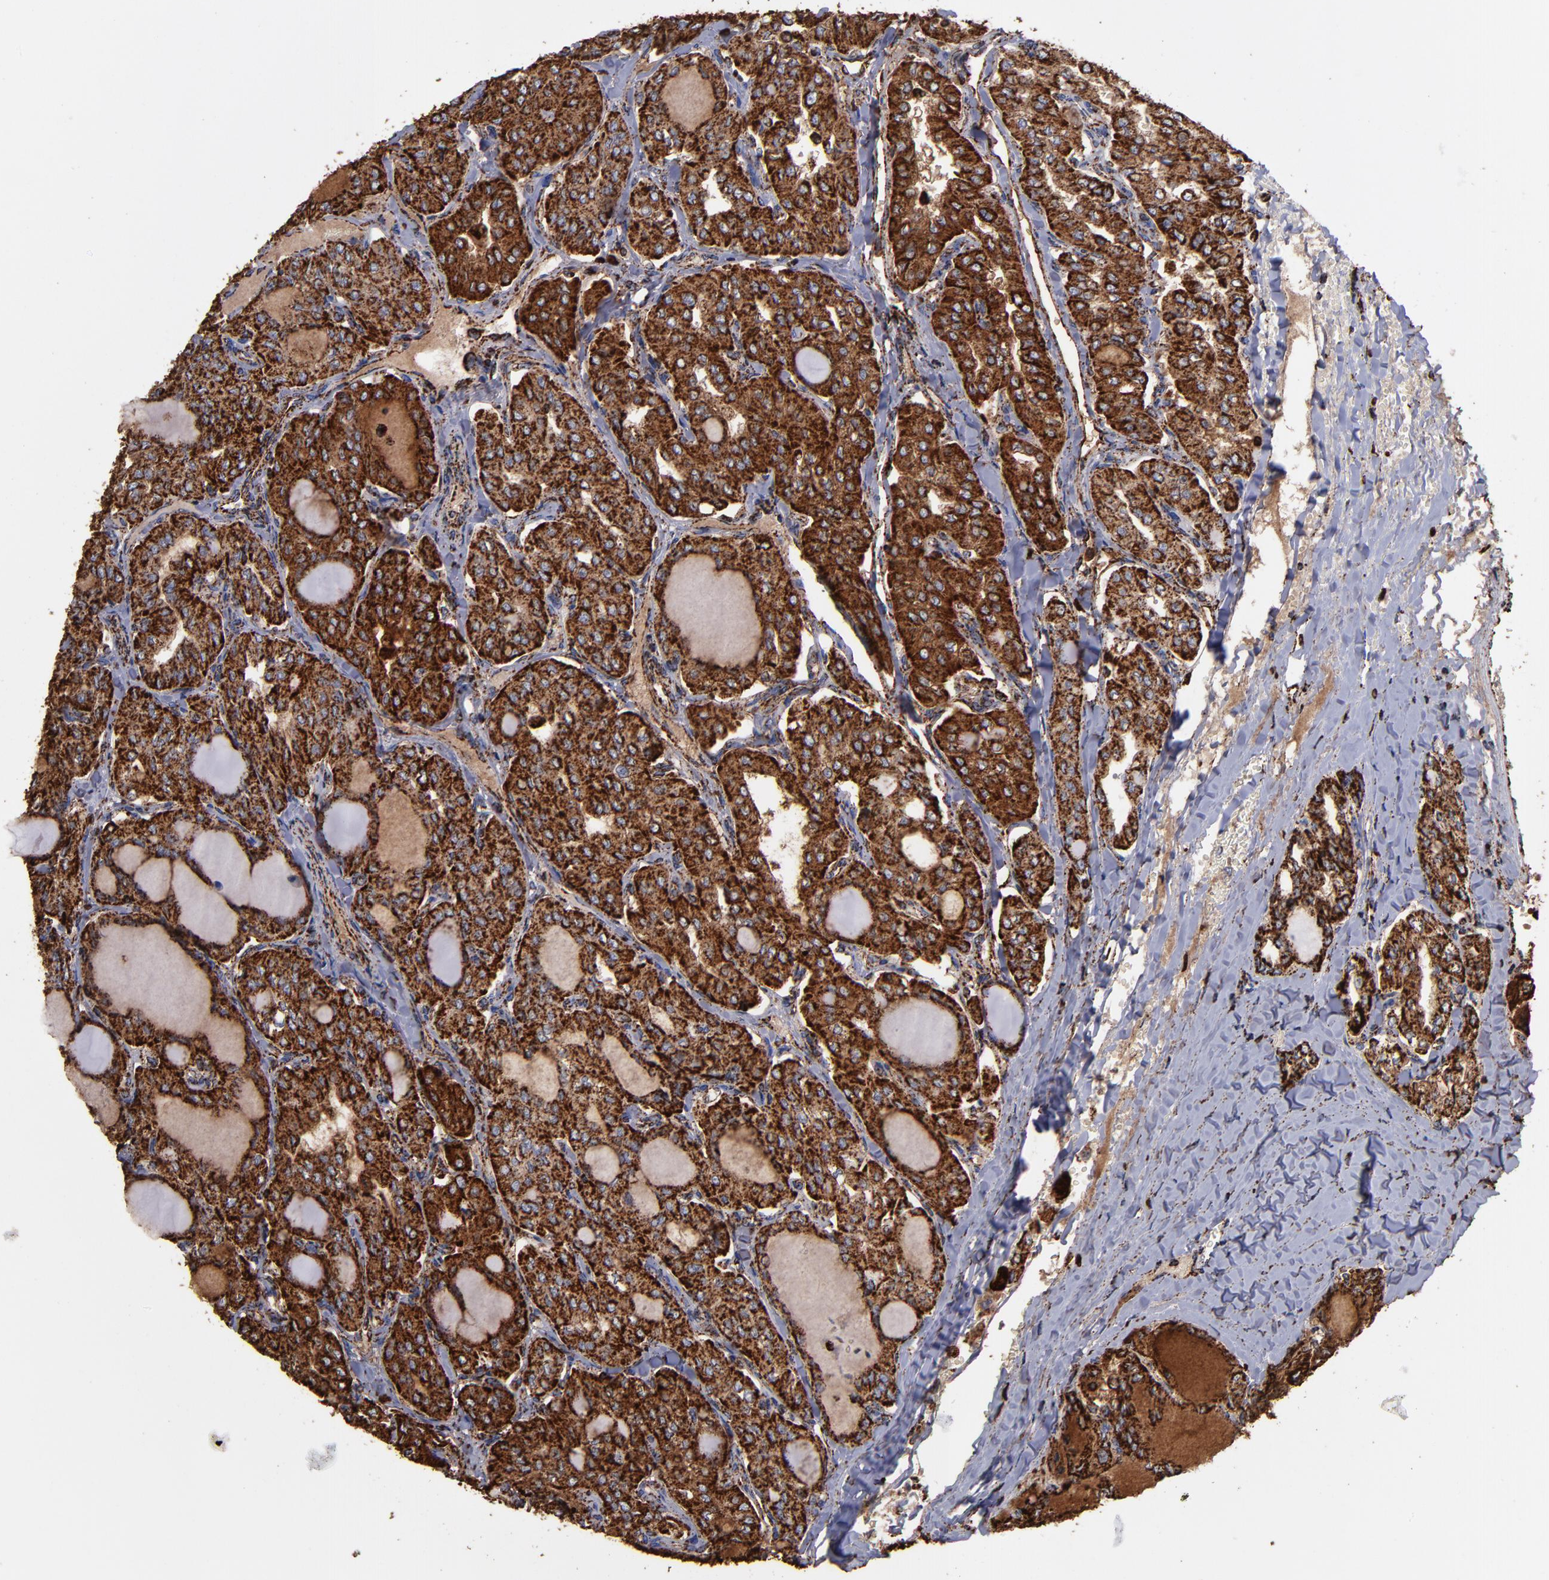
{"staining": {"intensity": "strong", "quantity": ">75%", "location": "cytoplasmic/membranous"}, "tissue": "thyroid cancer", "cell_type": "Tumor cells", "image_type": "cancer", "snomed": [{"axis": "morphology", "description": "Papillary adenocarcinoma, NOS"}, {"axis": "topography", "description": "Thyroid gland"}], "caption": "Protein expression analysis of human thyroid cancer reveals strong cytoplasmic/membranous expression in about >75% of tumor cells.", "gene": "SOD2", "patient": {"sex": "male", "age": 20}}